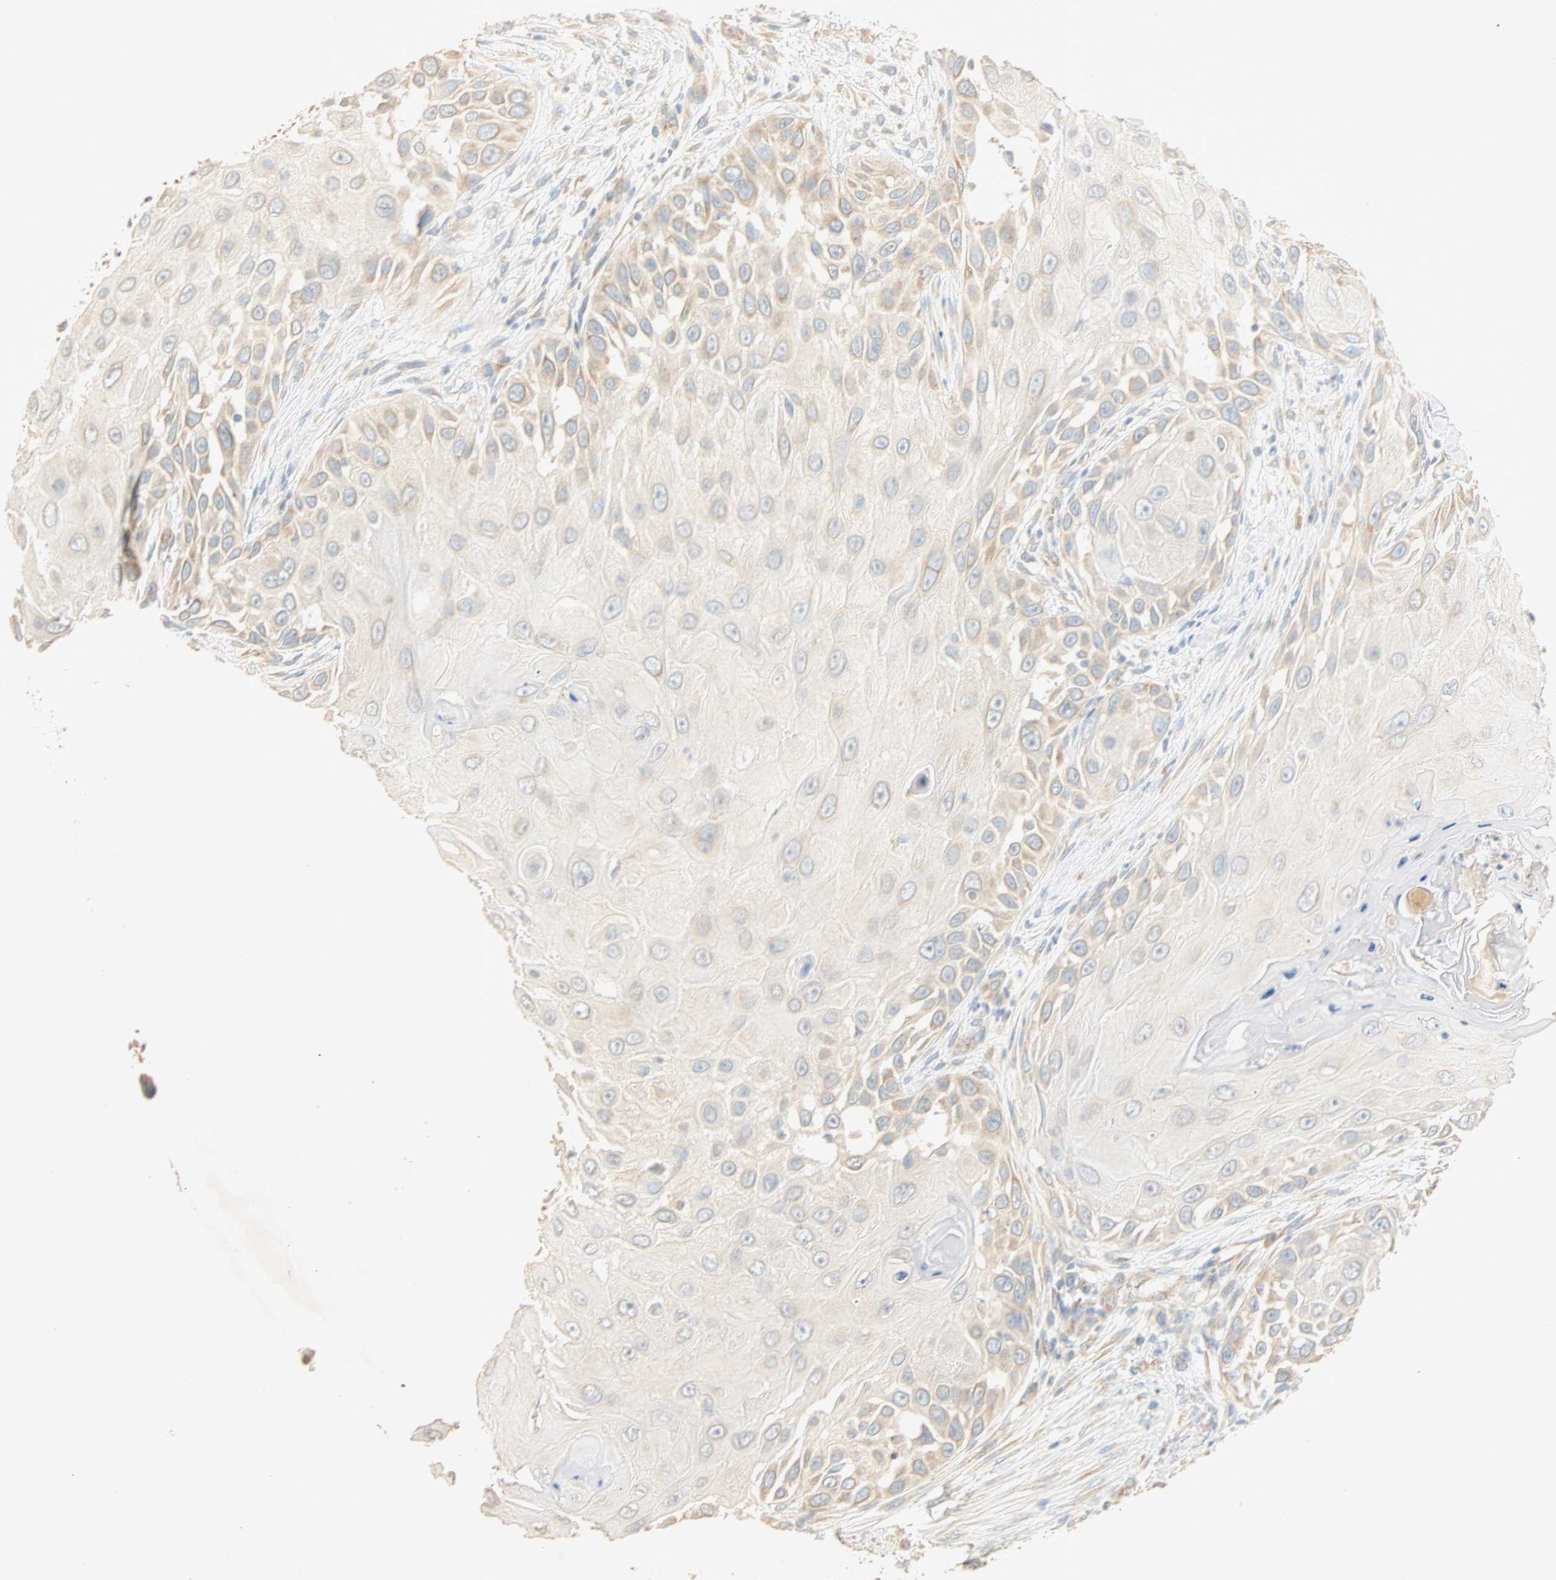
{"staining": {"intensity": "weak", "quantity": "<25%", "location": "cytoplasmic/membranous"}, "tissue": "skin cancer", "cell_type": "Tumor cells", "image_type": "cancer", "snomed": [{"axis": "morphology", "description": "Squamous cell carcinoma, NOS"}, {"axis": "topography", "description": "Skin"}], "caption": "An image of squamous cell carcinoma (skin) stained for a protein shows no brown staining in tumor cells.", "gene": "SELENBP1", "patient": {"sex": "female", "age": 44}}